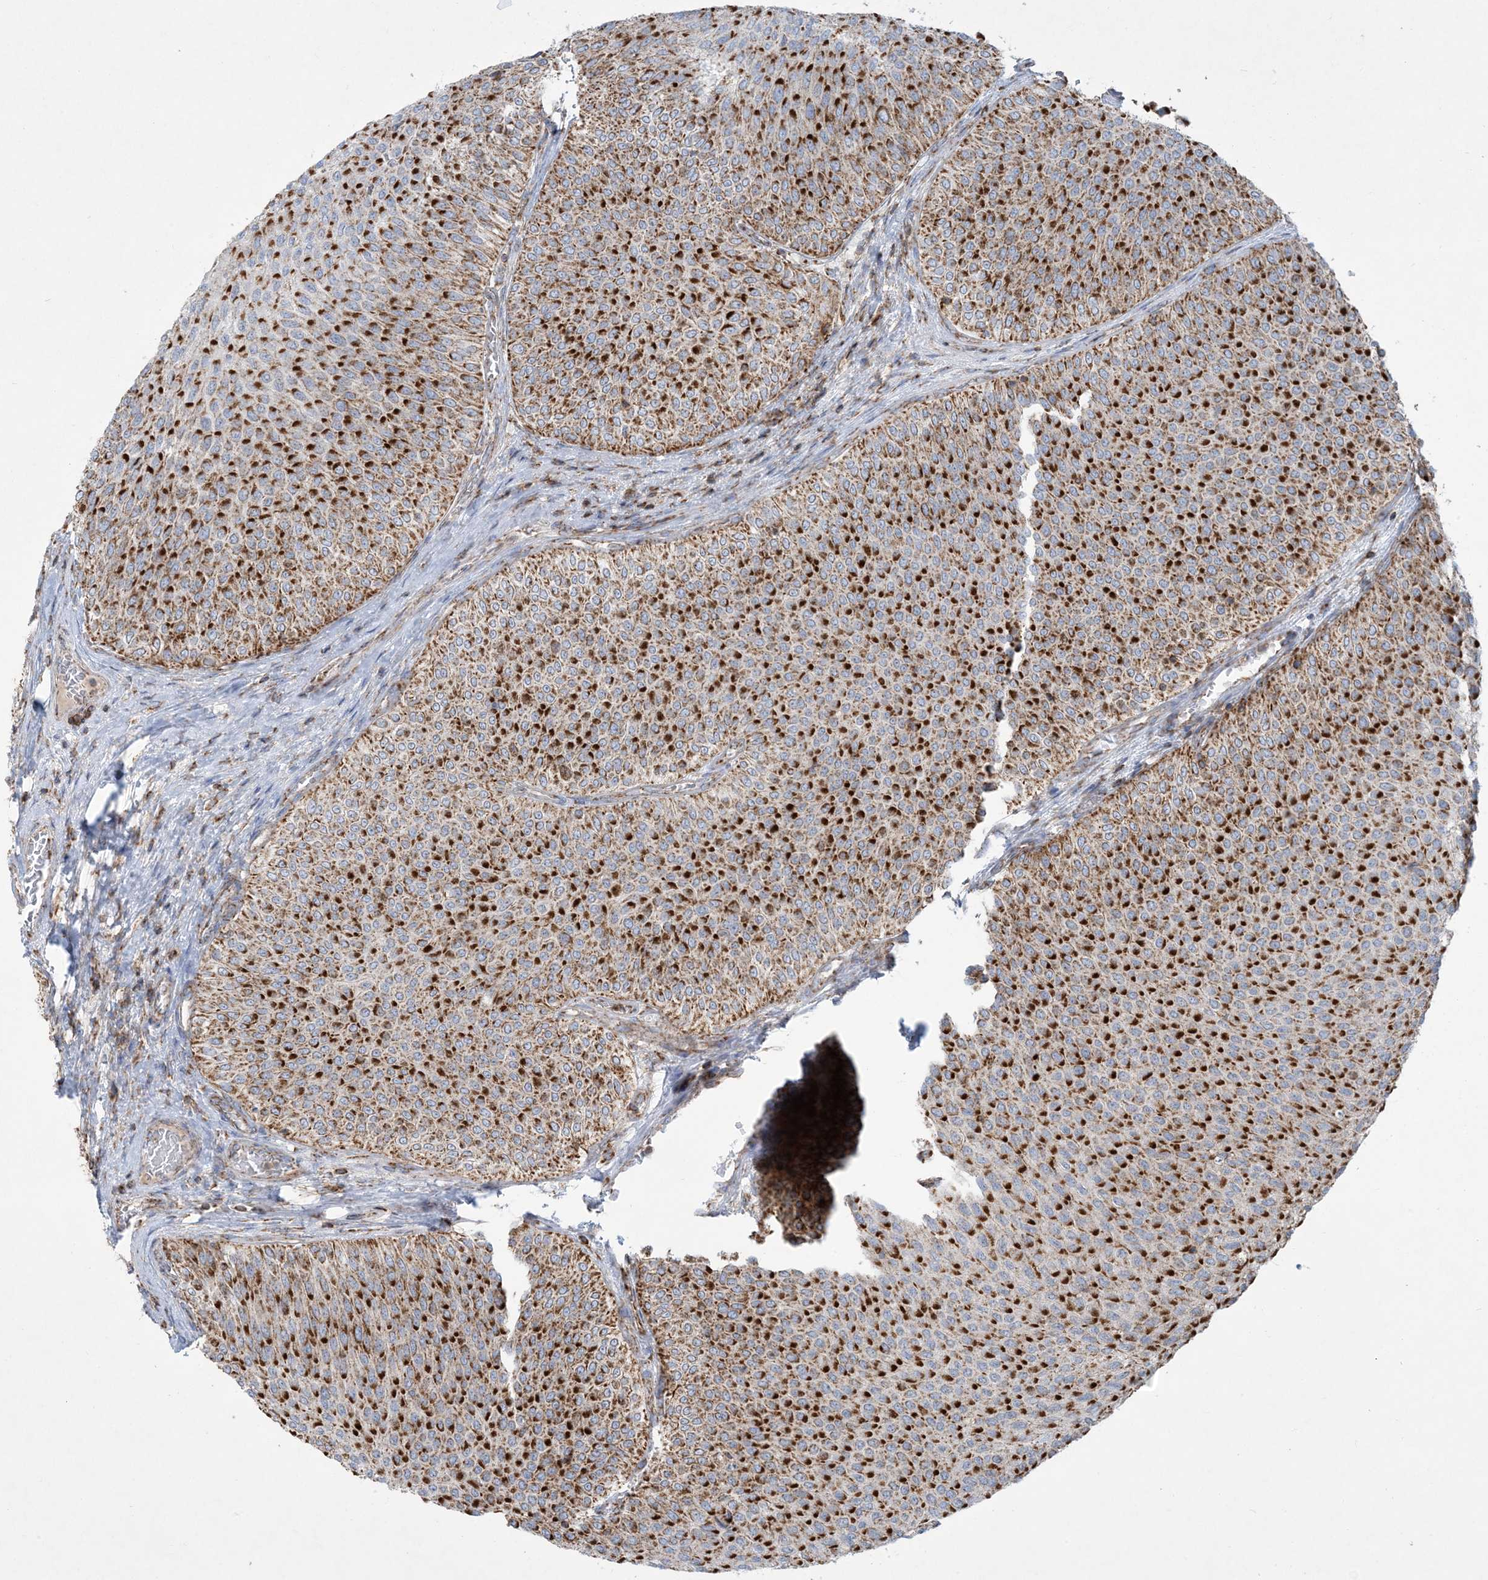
{"staining": {"intensity": "strong", "quantity": ">75%", "location": "cytoplasmic/membranous"}, "tissue": "urothelial cancer", "cell_type": "Tumor cells", "image_type": "cancer", "snomed": [{"axis": "morphology", "description": "Urothelial carcinoma, Low grade"}, {"axis": "topography", "description": "Urinary bladder"}], "caption": "Immunohistochemistry of human low-grade urothelial carcinoma reveals high levels of strong cytoplasmic/membranous staining in approximately >75% of tumor cells.", "gene": "BEND4", "patient": {"sex": "male", "age": 78}}